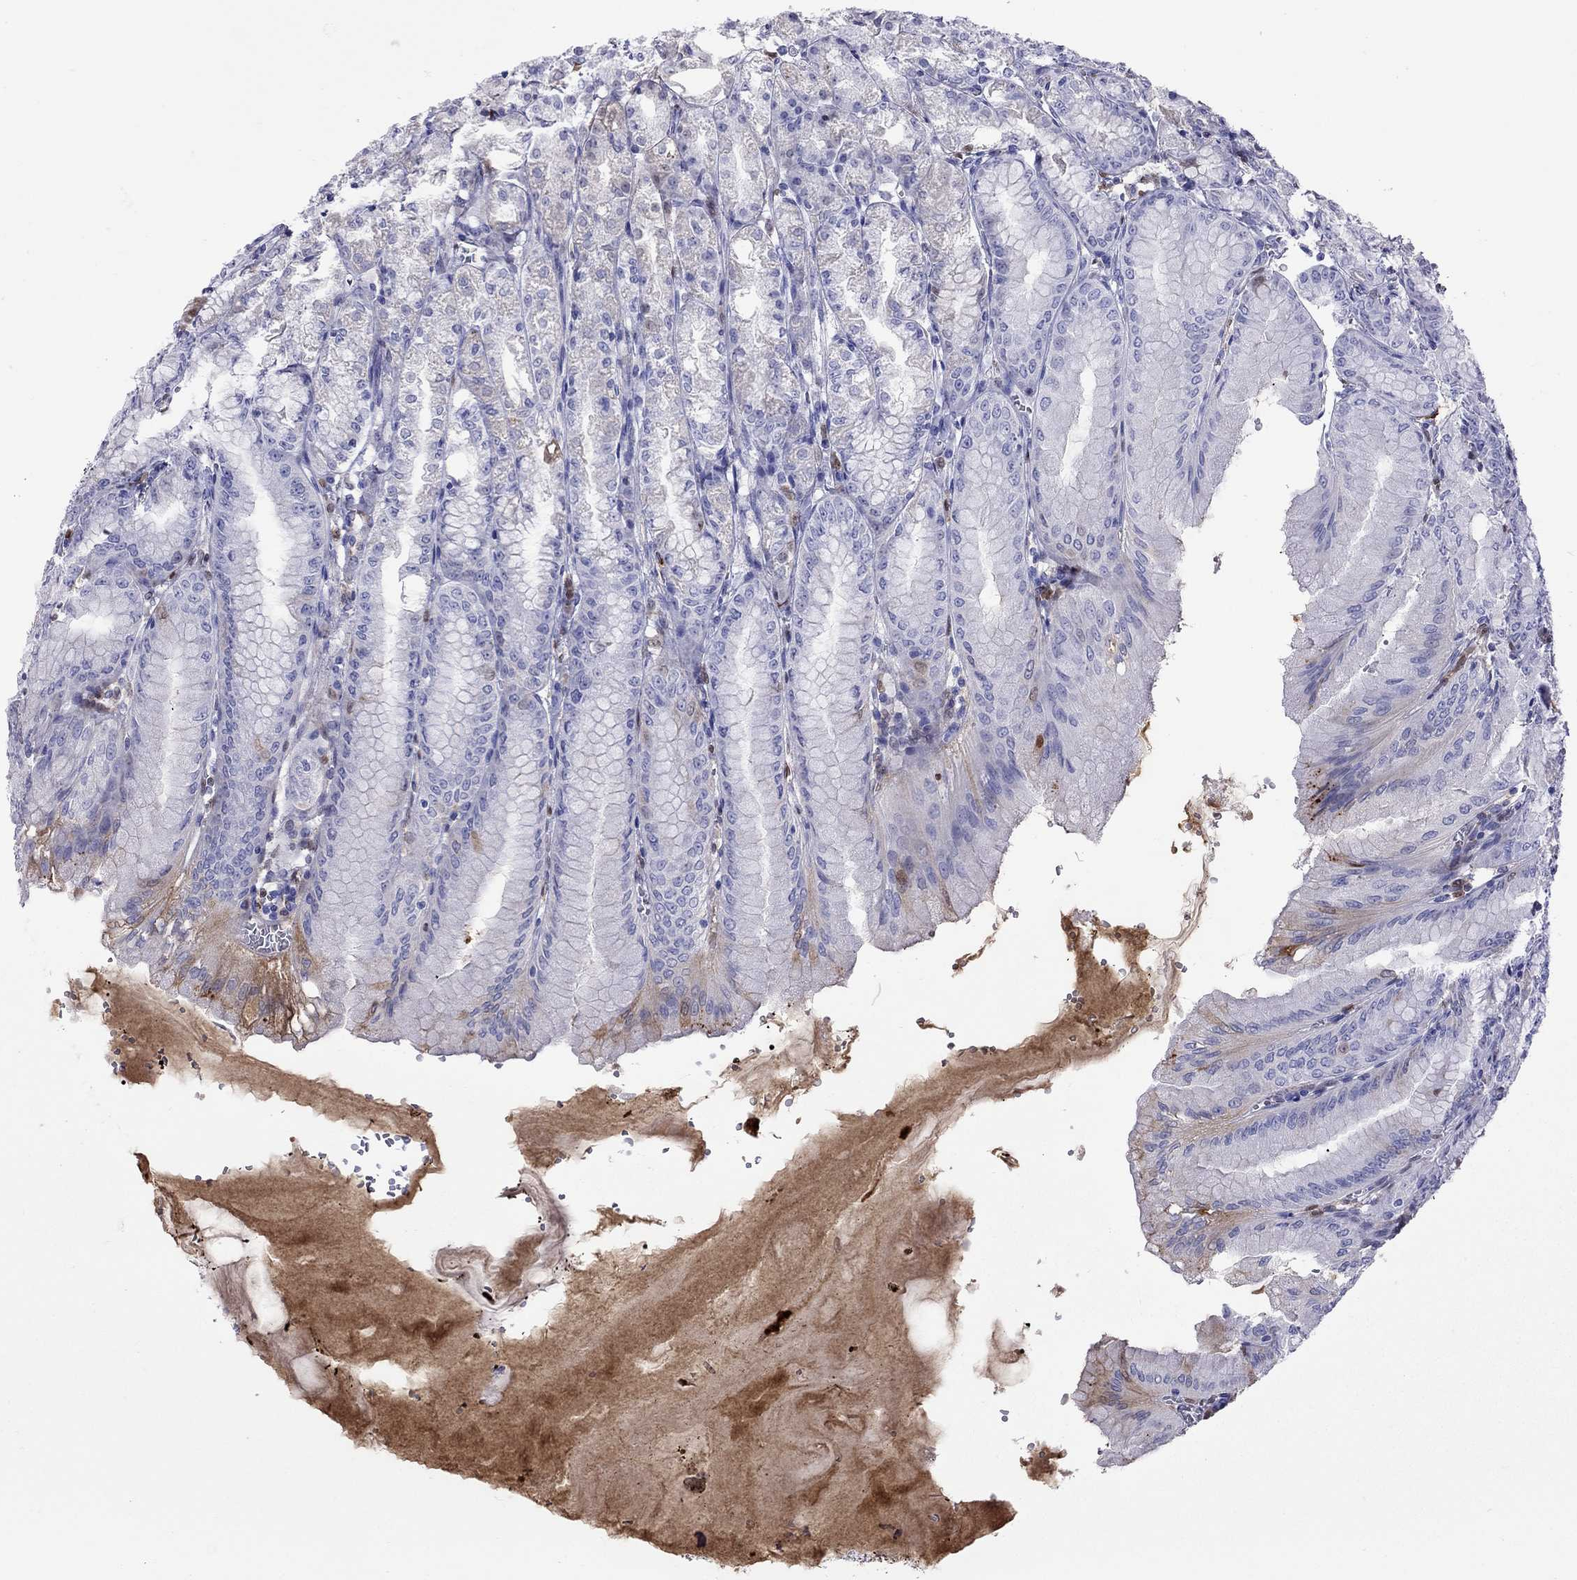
{"staining": {"intensity": "weak", "quantity": "<25%", "location": "cytoplasmic/membranous"}, "tissue": "stomach", "cell_type": "Glandular cells", "image_type": "normal", "snomed": [{"axis": "morphology", "description": "Normal tissue, NOS"}, {"axis": "topography", "description": "Stomach, lower"}], "caption": "A high-resolution photomicrograph shows immunohistochemistry (IHC) staining of benign stomach, which reveals no significant expression in glandular cells.", "gene": "SERPINA3", "patient": {"sex": "male", "age": 71}}